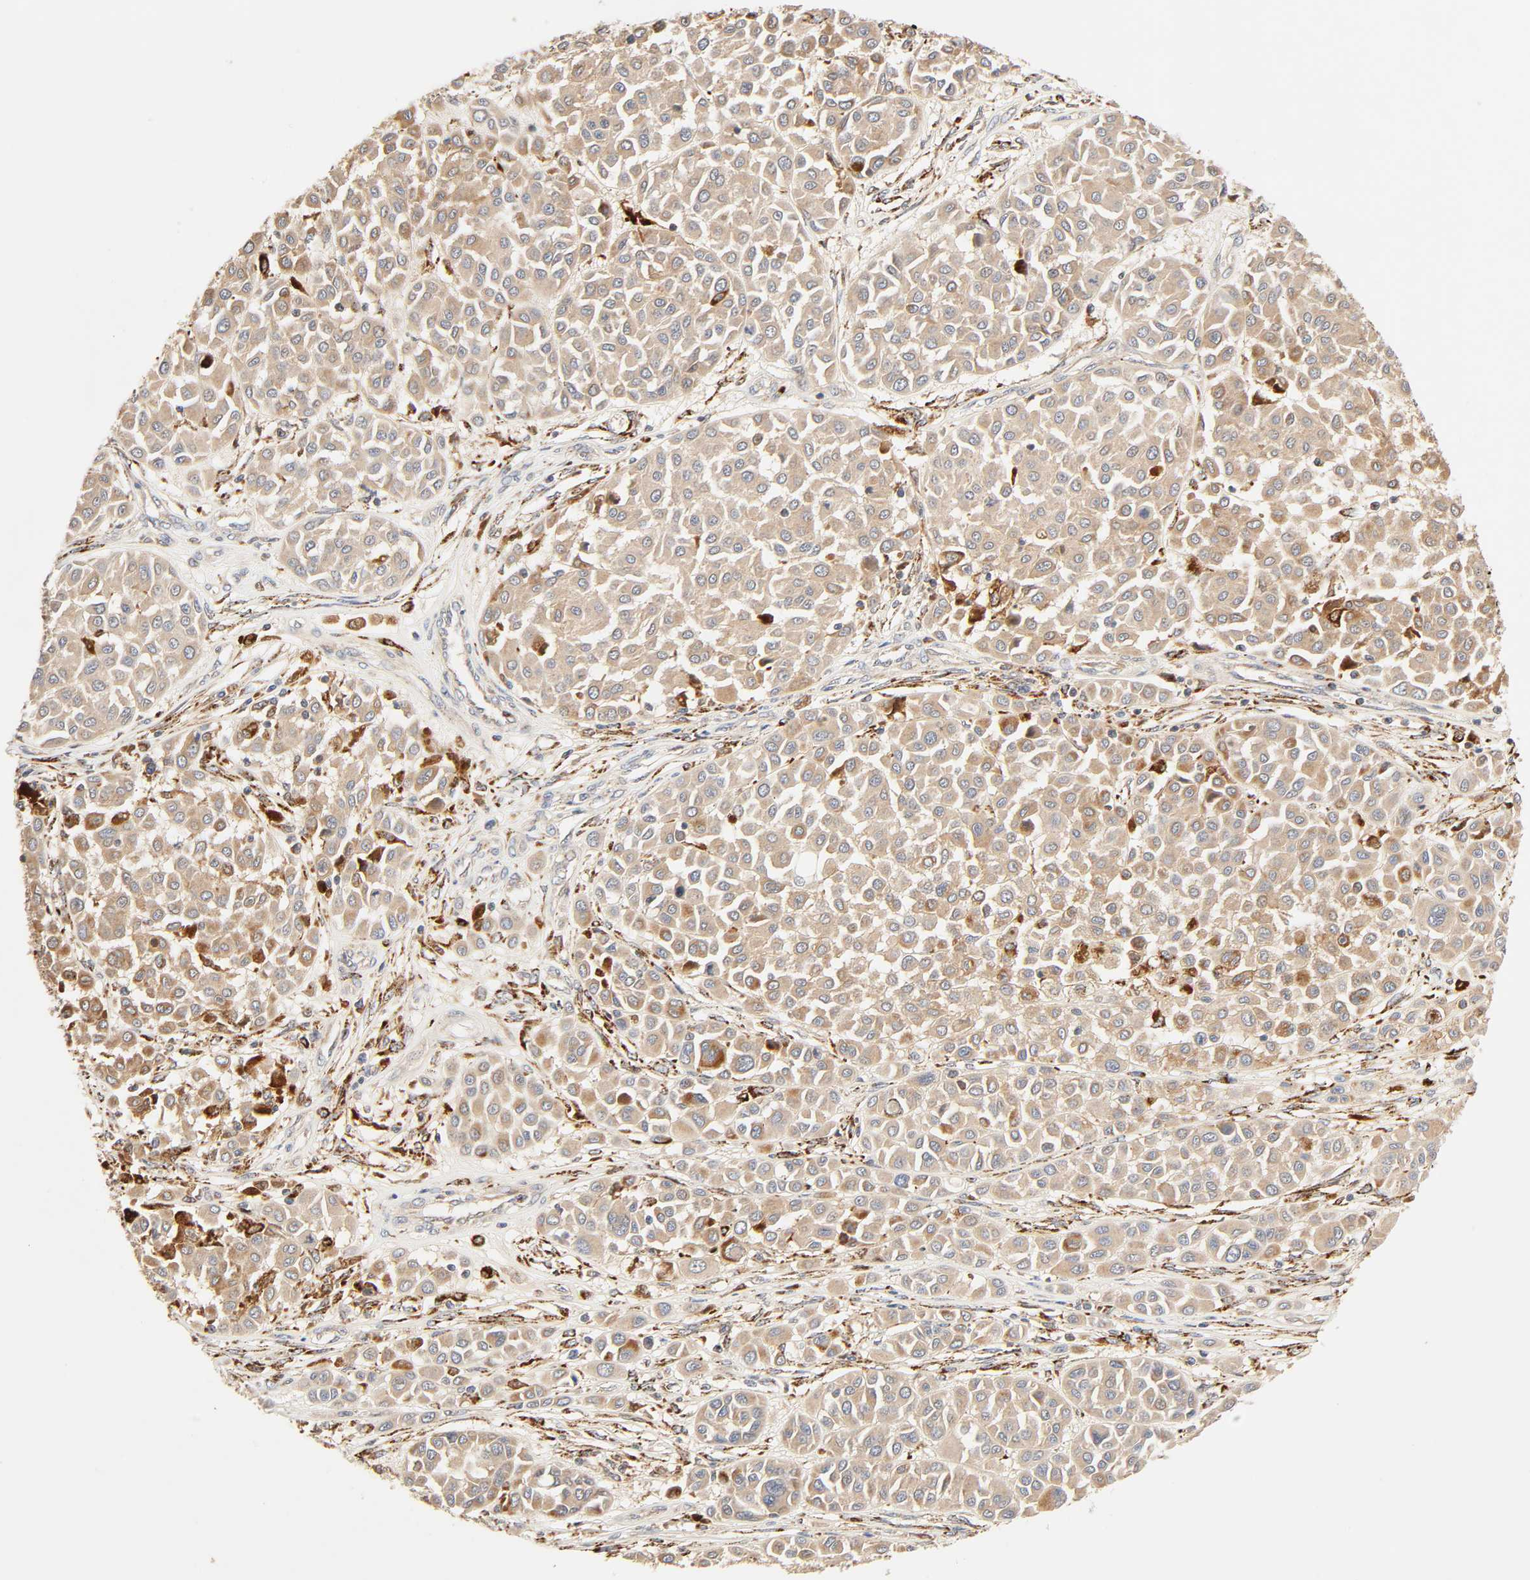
{"staining": {"intensity": "moderate", "quantity": ">75%", "location": "cytoplasmic/membranous"}, "tissue": "melanoma", "cell_type": "Tumor cells", "image_type": "cancer", "snomed": [{"axis": "morphology", "description": "Malignant melanoma, Metastatic site"}, {"axis": "topography", "description": "Soft tissue"}], "caption": "Moderate cytoplasmic/membranous expression is appreciated in approximately >75% of tumor cells in malignant melanoma (metastatic site).", "gene": "MAPK6", "patient": {"sex": "male", "age": 41}}